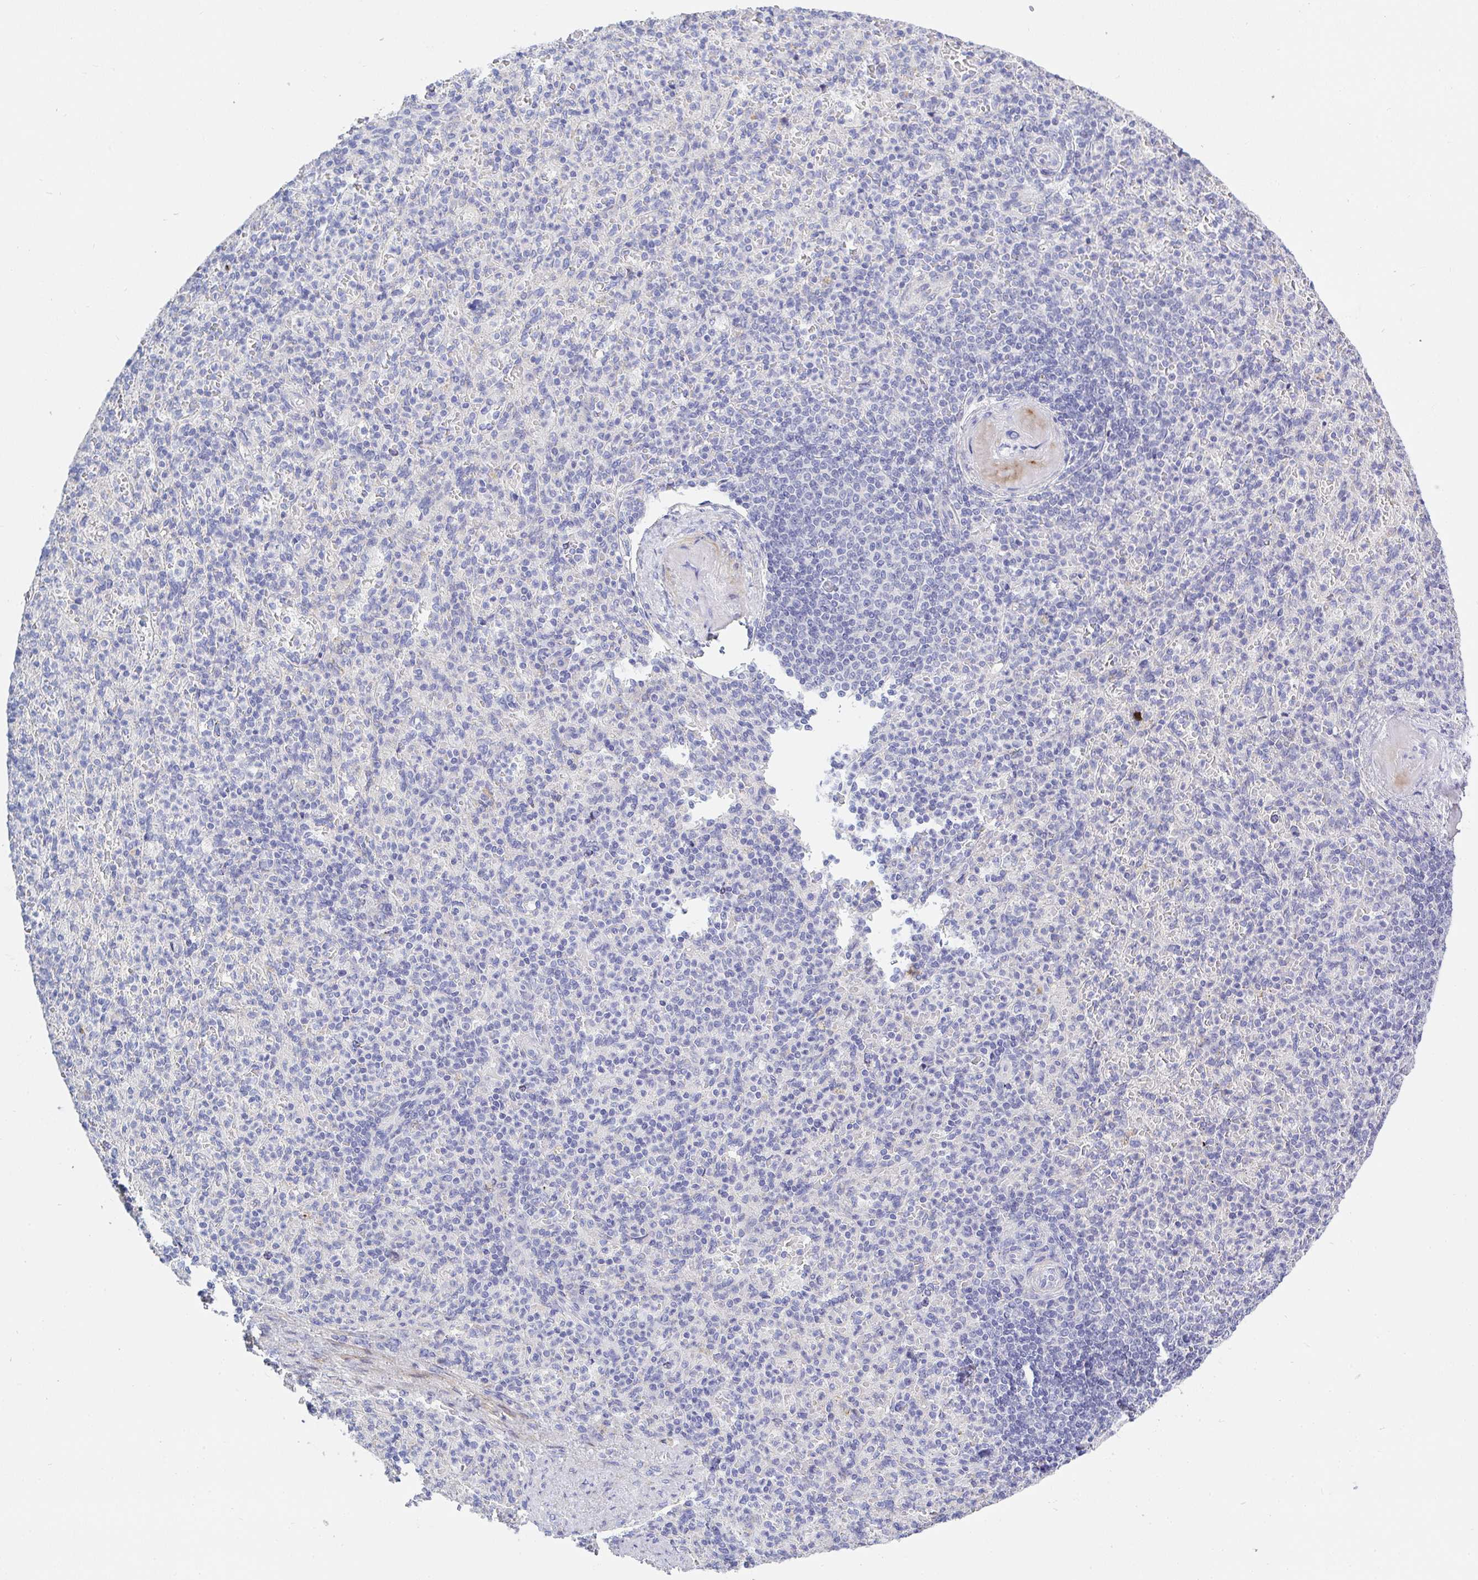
{"staining": {"intensity": "negative", "quantity": "none", "location": "none"}, "tissue": "spleen", "cell_type": "Cells in red pulp", "image_type": "normal", "snomed": [{"axis": "morphology", "description": "Normal tissue, NOS"}, {"axis": "topography", "description": "Spleen"}], "caption": "Cells in red pulp are negative for brown protein staining in unremarkable spleen. The staining was performed using DAB (3,3'-diaminobenzidine) to visualize the protein expression in brown, while the nuclei were stained in blue with hematoxylin (Magnification: 20x).", "gene": "ZNF561", "patient": {"sex": "female", "age": 74}}